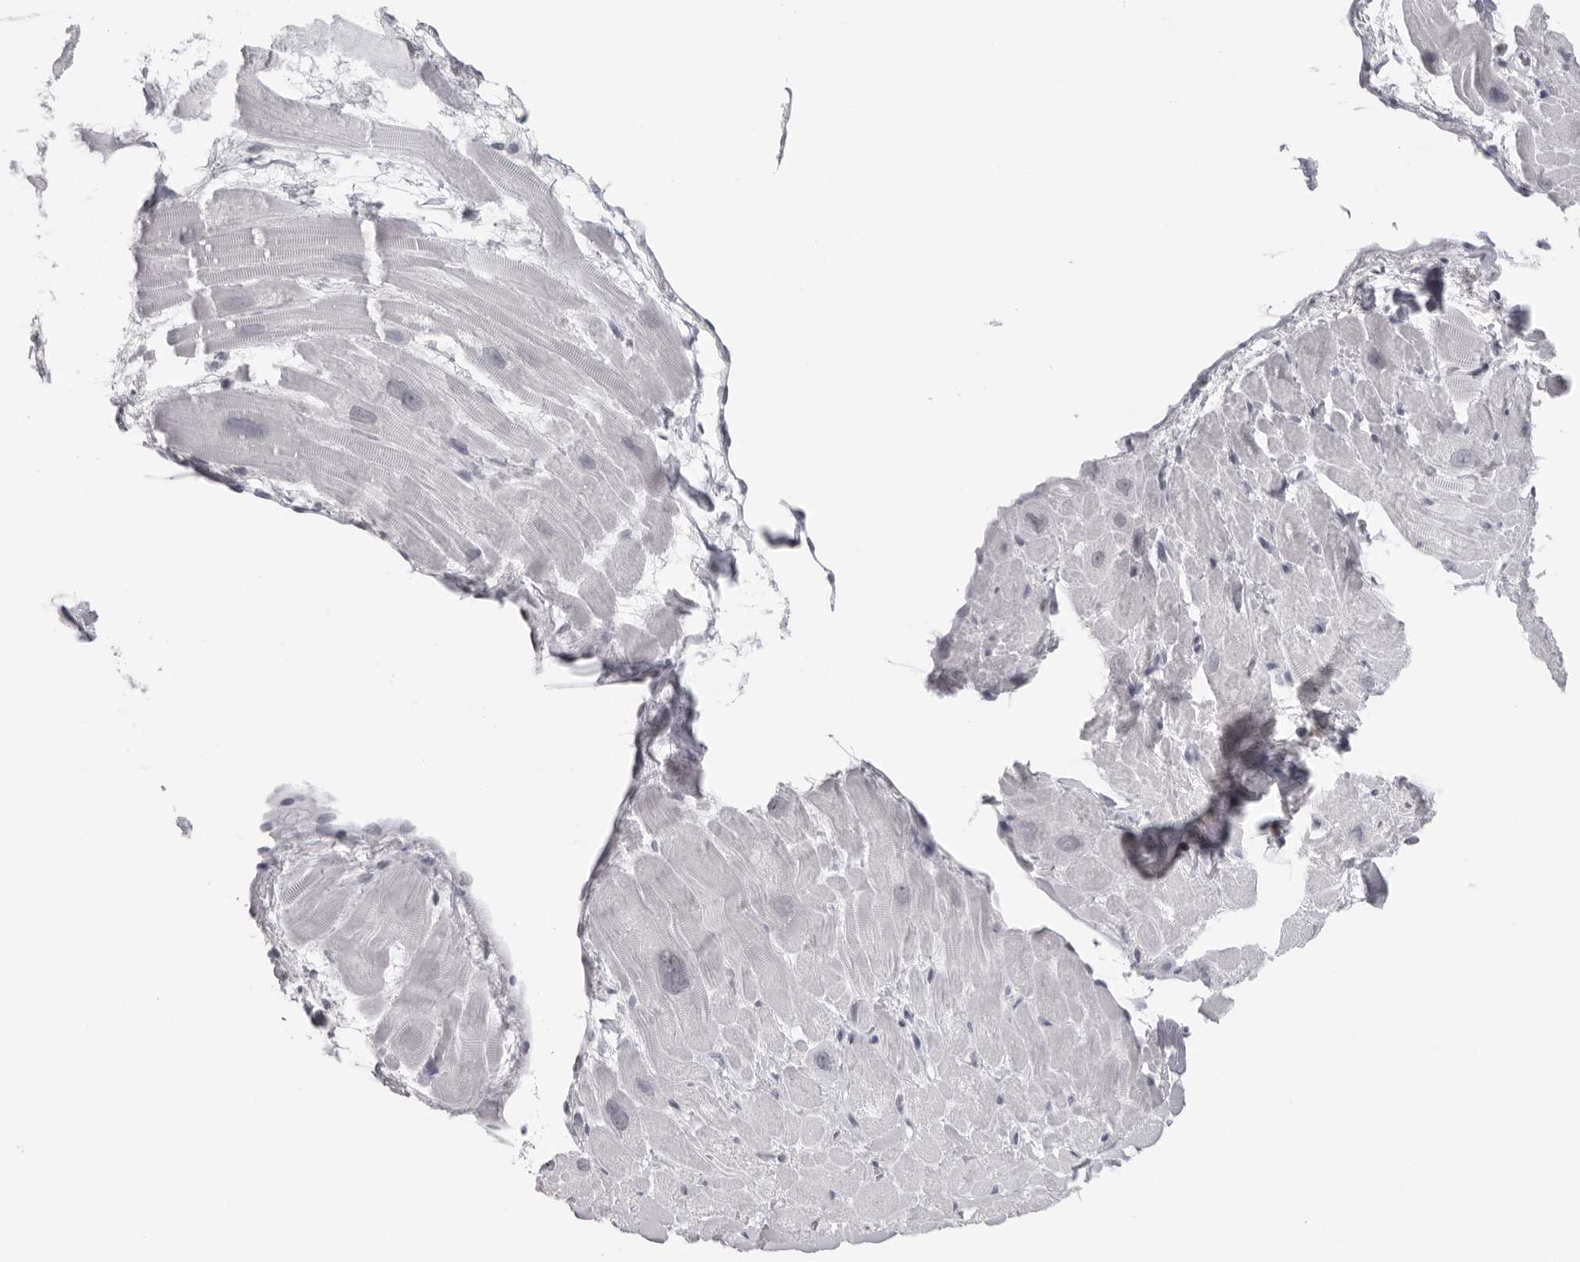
{"staining": {"intensity": "negative", "quantity": "none", "location": "none"}, "tissue": "heart muscle", "cell_type": "Cardiomyocytes", "image_type": "normal", "snomed": [{"axis": "morphology", "description": "Normal tissue, NOS"}, {"axis": "topography", "description": "Heart"}], "caption": "Heart muscle was stained to show a protein in brown. There is no significant positivity in cardiomyocytes. (Stains: DAB immunohistochemistry (IHC) with hematoxylin counter stain, Microscopy: brightfield microscopy at high magnification).", "gene": "ESPN", "patient": {"sex": "male", "age": 49}}